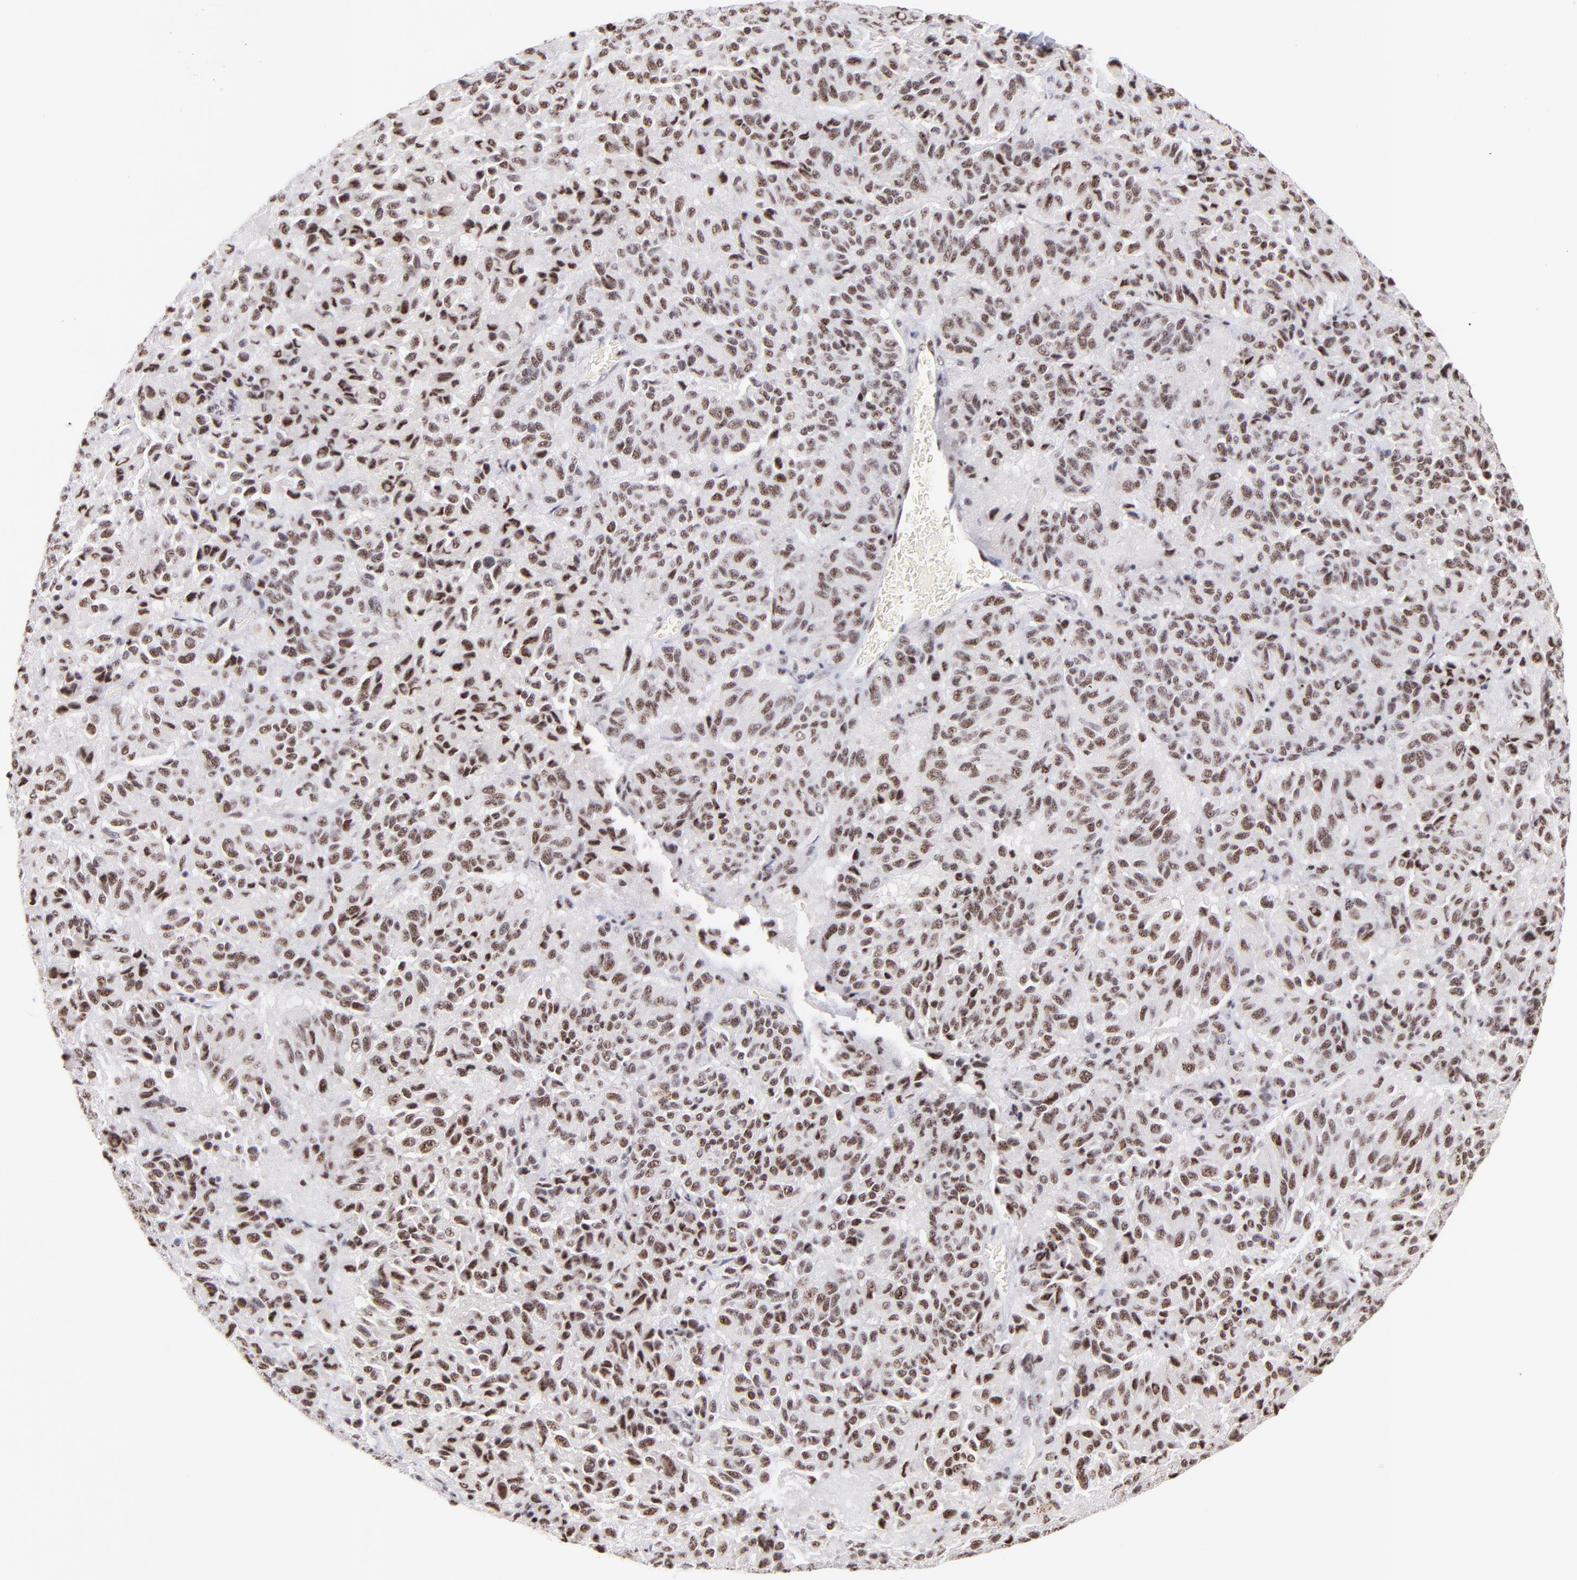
{"staining": {"intensity": "moderate", "quantity": ">75%", "location": "nuclear"}, "tissue": "melanoma", "cell_type": "Tumor cells", "image_type": "cancer", "snomed": [{"axis": "morphology", "description": "Malignant melanoma, Metastatic site"}, {"axis": "topography", "description": "Lung"}], "caption": "Human melanoma stained with a protein marker shows moderate staining in tumor cells.", "gene": "CDC25C", "patient": {"sex": "male", "age": 64}}